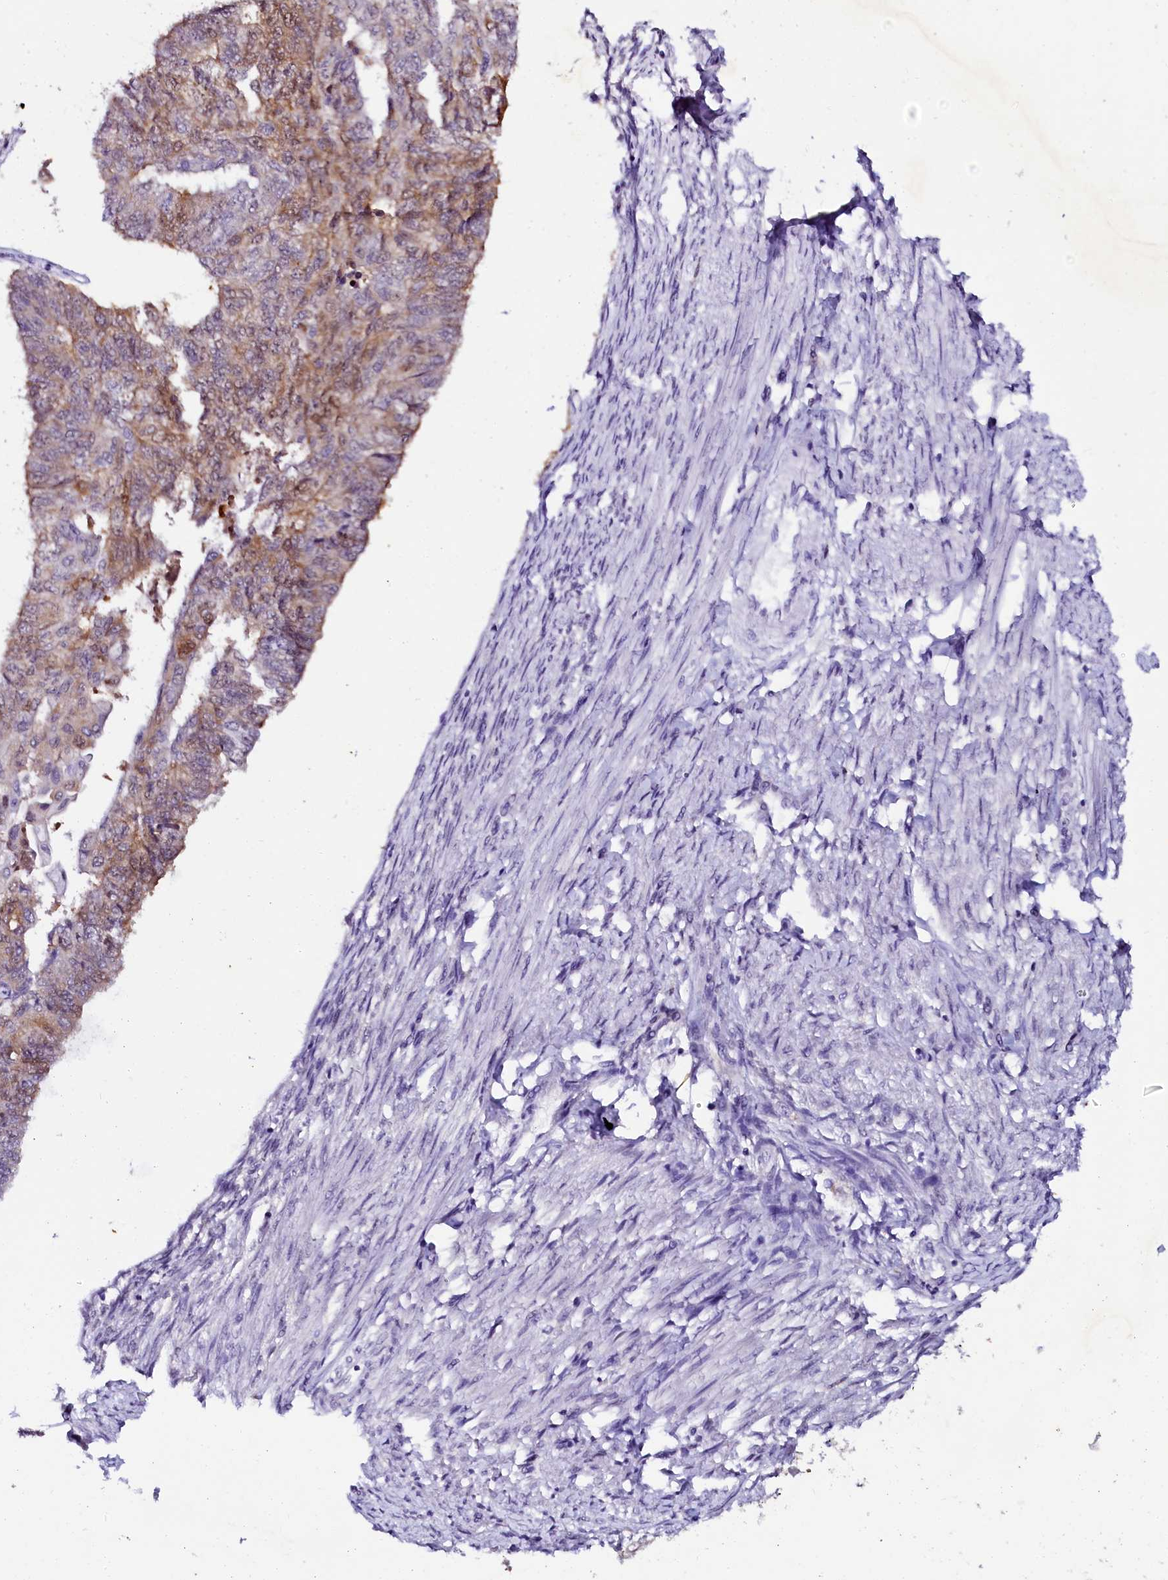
{"staining": {"intensity": "weak", "quantity": "25%-75%", "location": "cytoplasmic/membranous,nuclear"}, "tissue": "endometrial cancer", "cell_type": "Tumor cells", "image_type": "cancer", "snomed": [{"axis": "morphology", "description": "Adenocarcinoma, NOS"}, {"axis": "topography", "description": "Endometrium"}], "caption": "Endometrial cancer (adenocarcinoma) stained with IHC exhibits weak cytoplasmic/membranous and nuclear expression in about 25%-75% of tumor cells. The protein of interest is shown in brown color, while the nuclei are stained blue.", "gene": "SORD", "patient": {"sex": "female", "age": 32}}